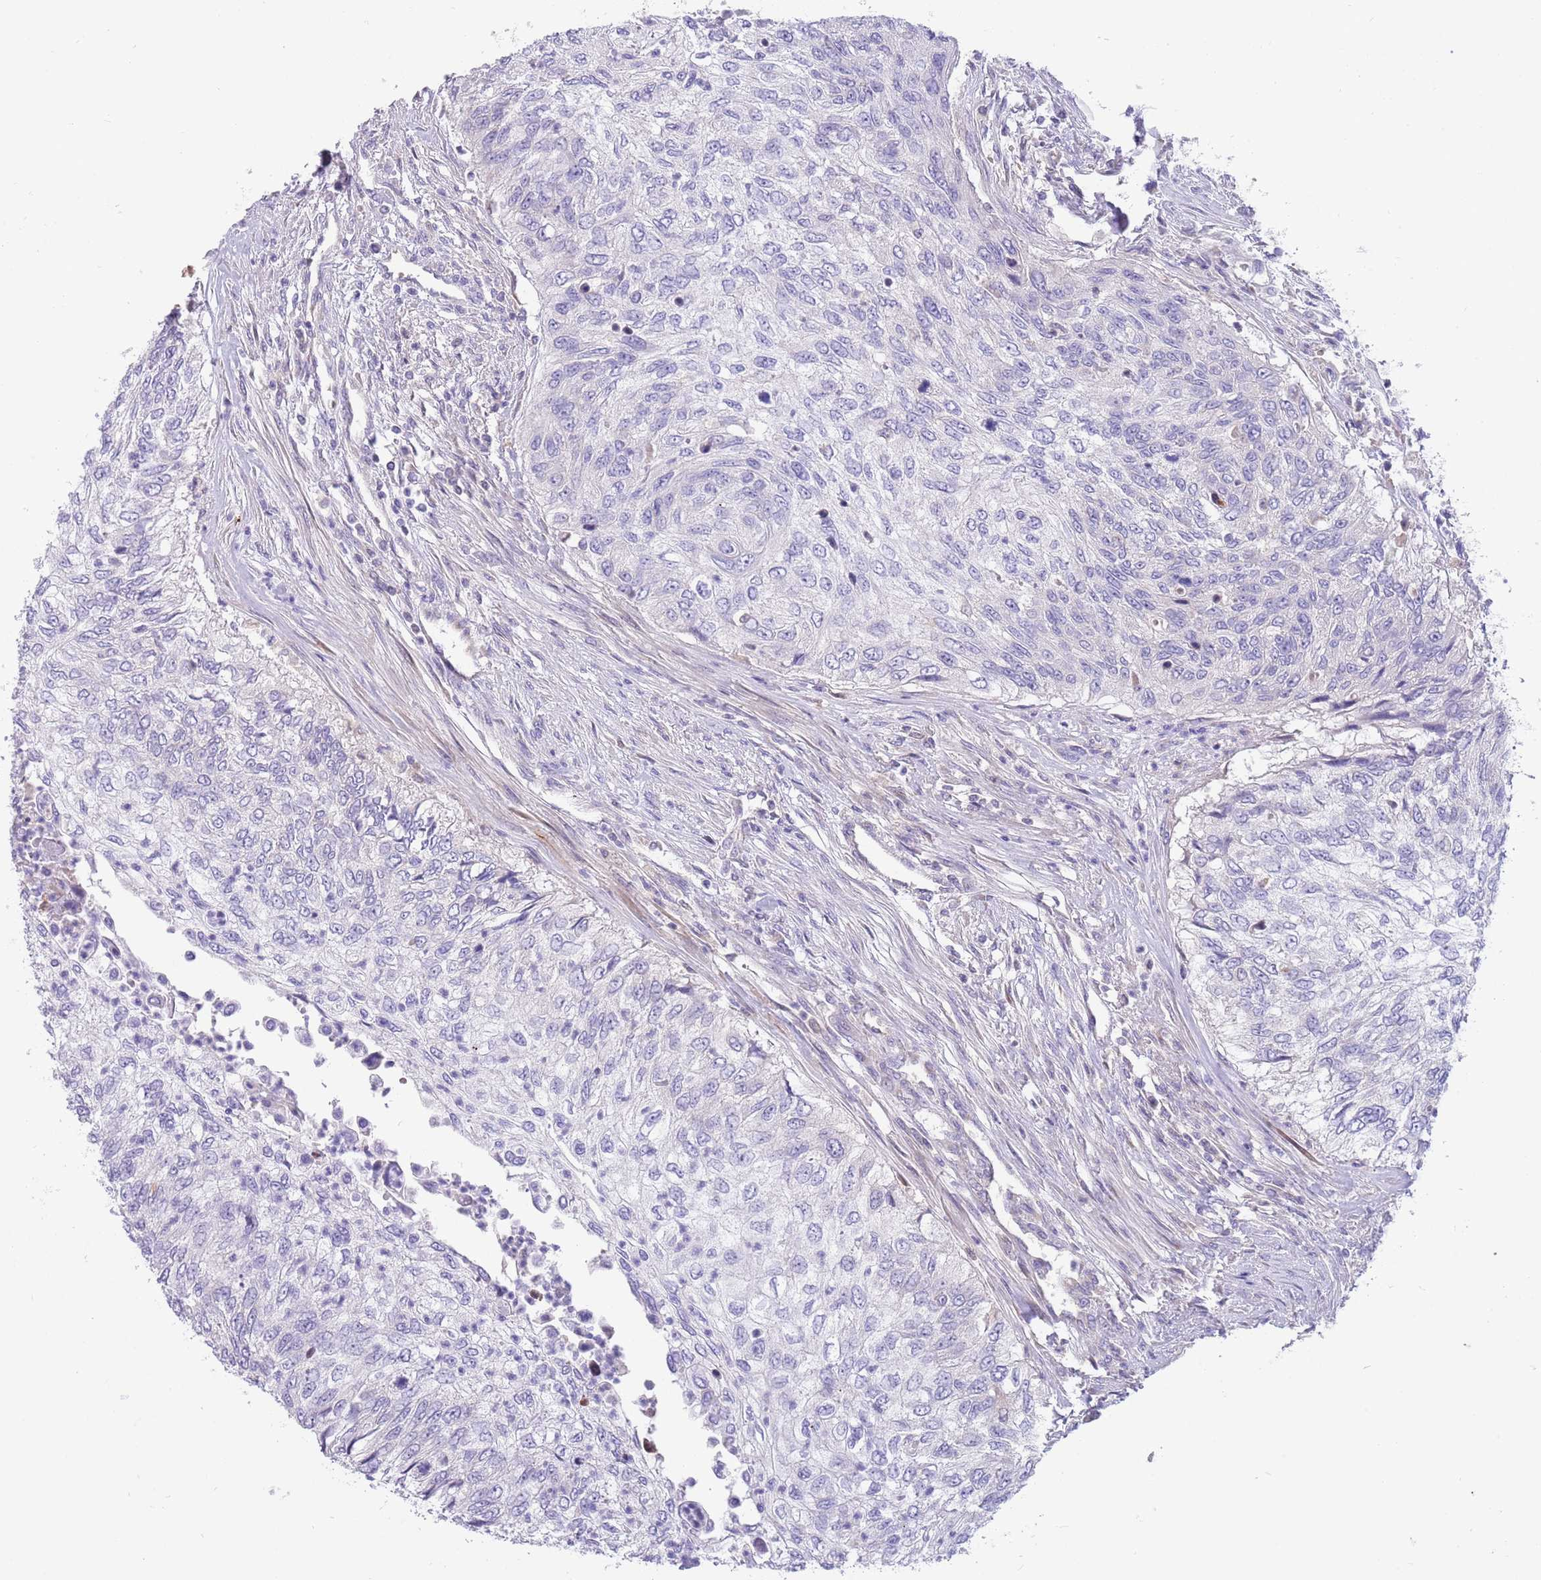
{"staining": {"intensity": "negative", "quantity": "none", "location": "none"}, "tissue": "urothelial cancer", "cell_type": "Tumor cells", "image_type": "cancer", "snomed": [{"axis": "morphology", "description": "Urothelial carcinoma, High grade"}, {"axis": "topography", "description": "Urinary bladder"}], "caption": "Tumor cells are negative for protein expression in human high-grade urothelial carcinoma.", "gene": "DDHD1", "patient": {"sex": "female", "age": 60}}